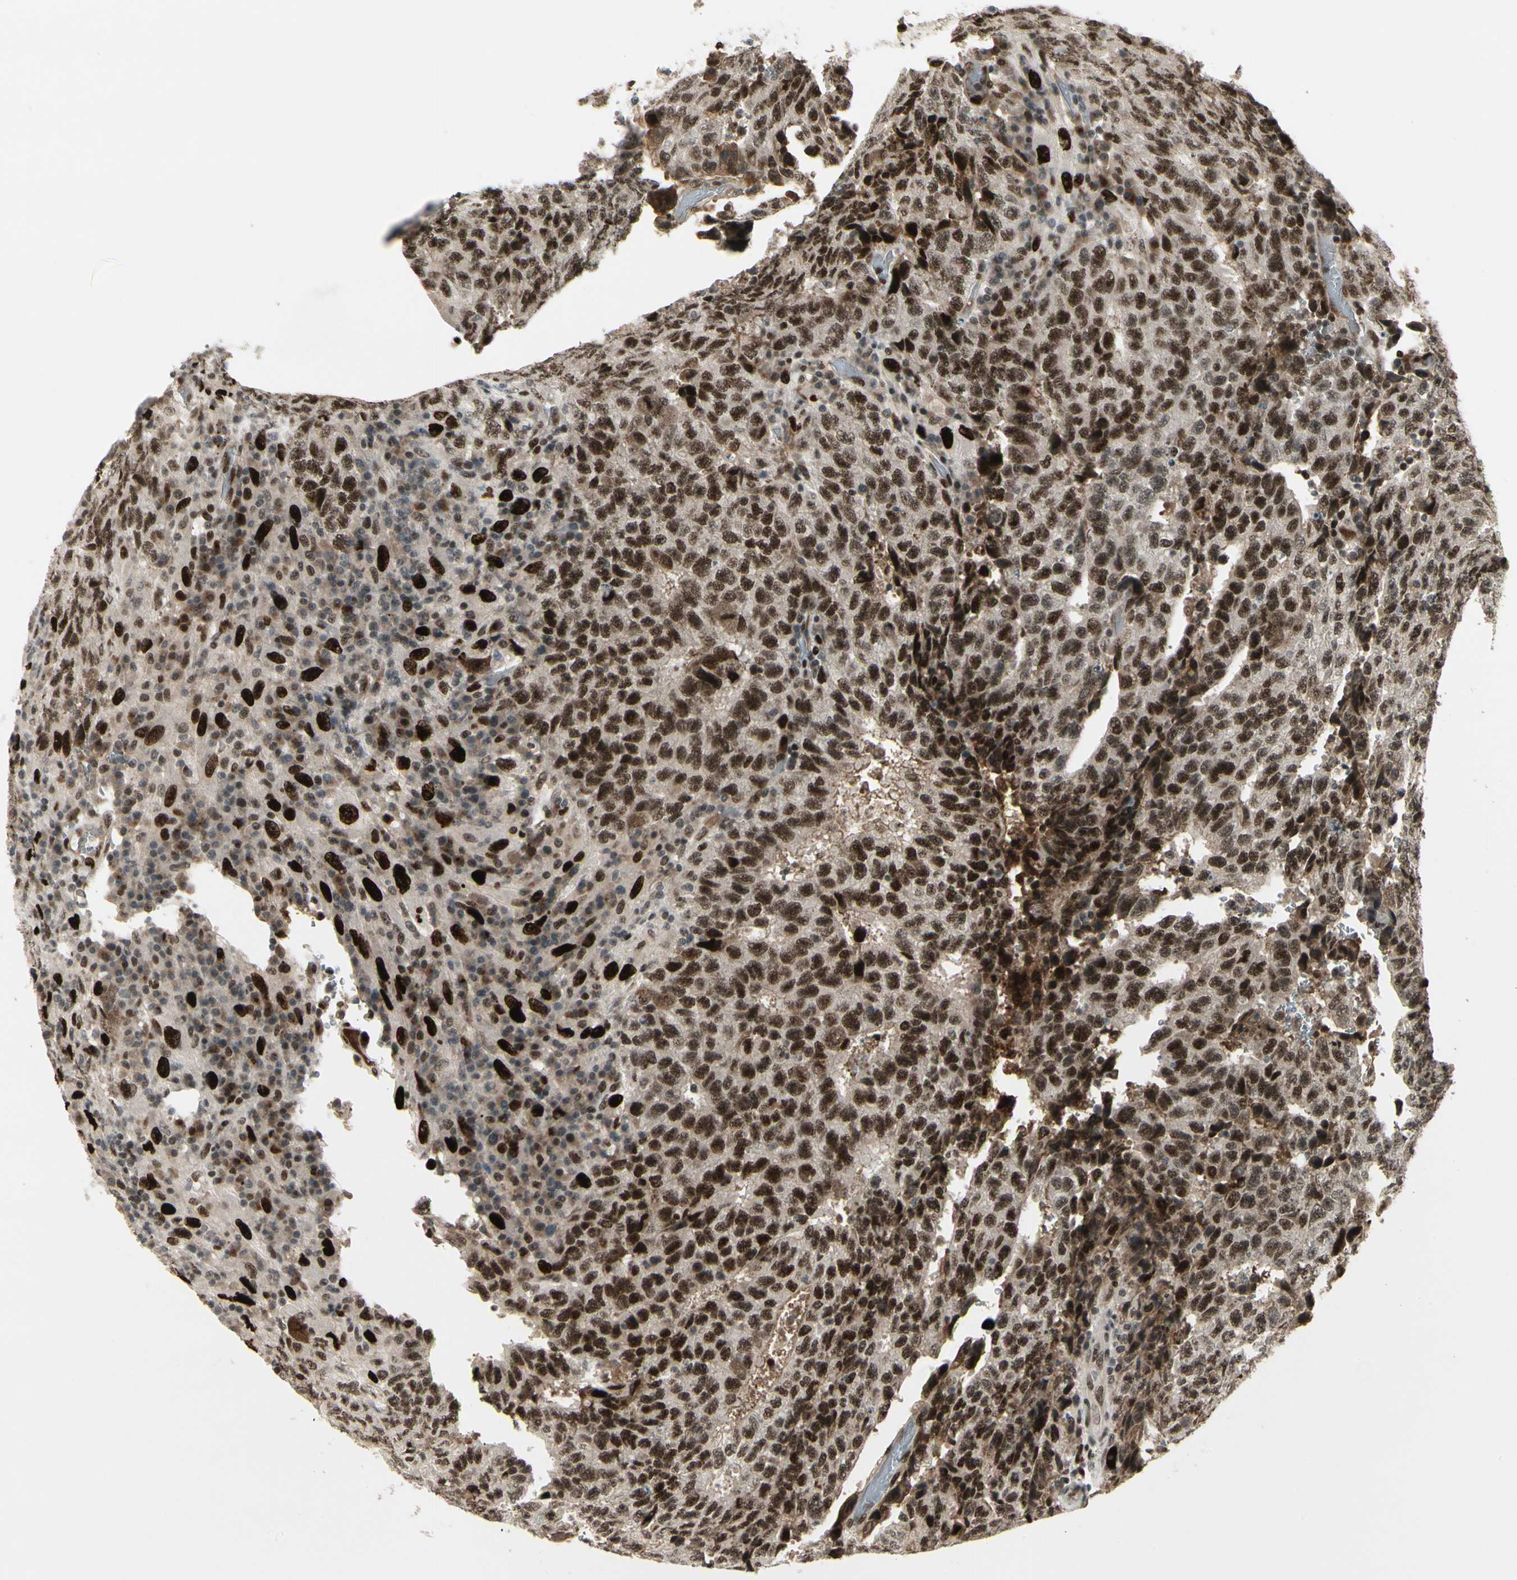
{"staining": {"intensity": "strong", "quantity": ">75%", "location": "nuclear"}, "tissue": "testis cancer", "cell_type": "Tumor cells", "image_type": "cancer", "snomed": [{"axis": "morphology", "description": "Necrosis, NOS"}, {"axis": "morphology", "description": "Carcinoma, Embryonal, NOS"}, {"axis": "topography", "description": "Testis"}], "caption": "The immunohistochemical stain shows strong nuclear expression in tumor cells of testis cancer tissue. Immunohistochemistry (ihc) stains the protein in brown and the nuclei are stained blue.", "gene": "FOXJ2", "patient": {"sex": "male", "age": 19}}